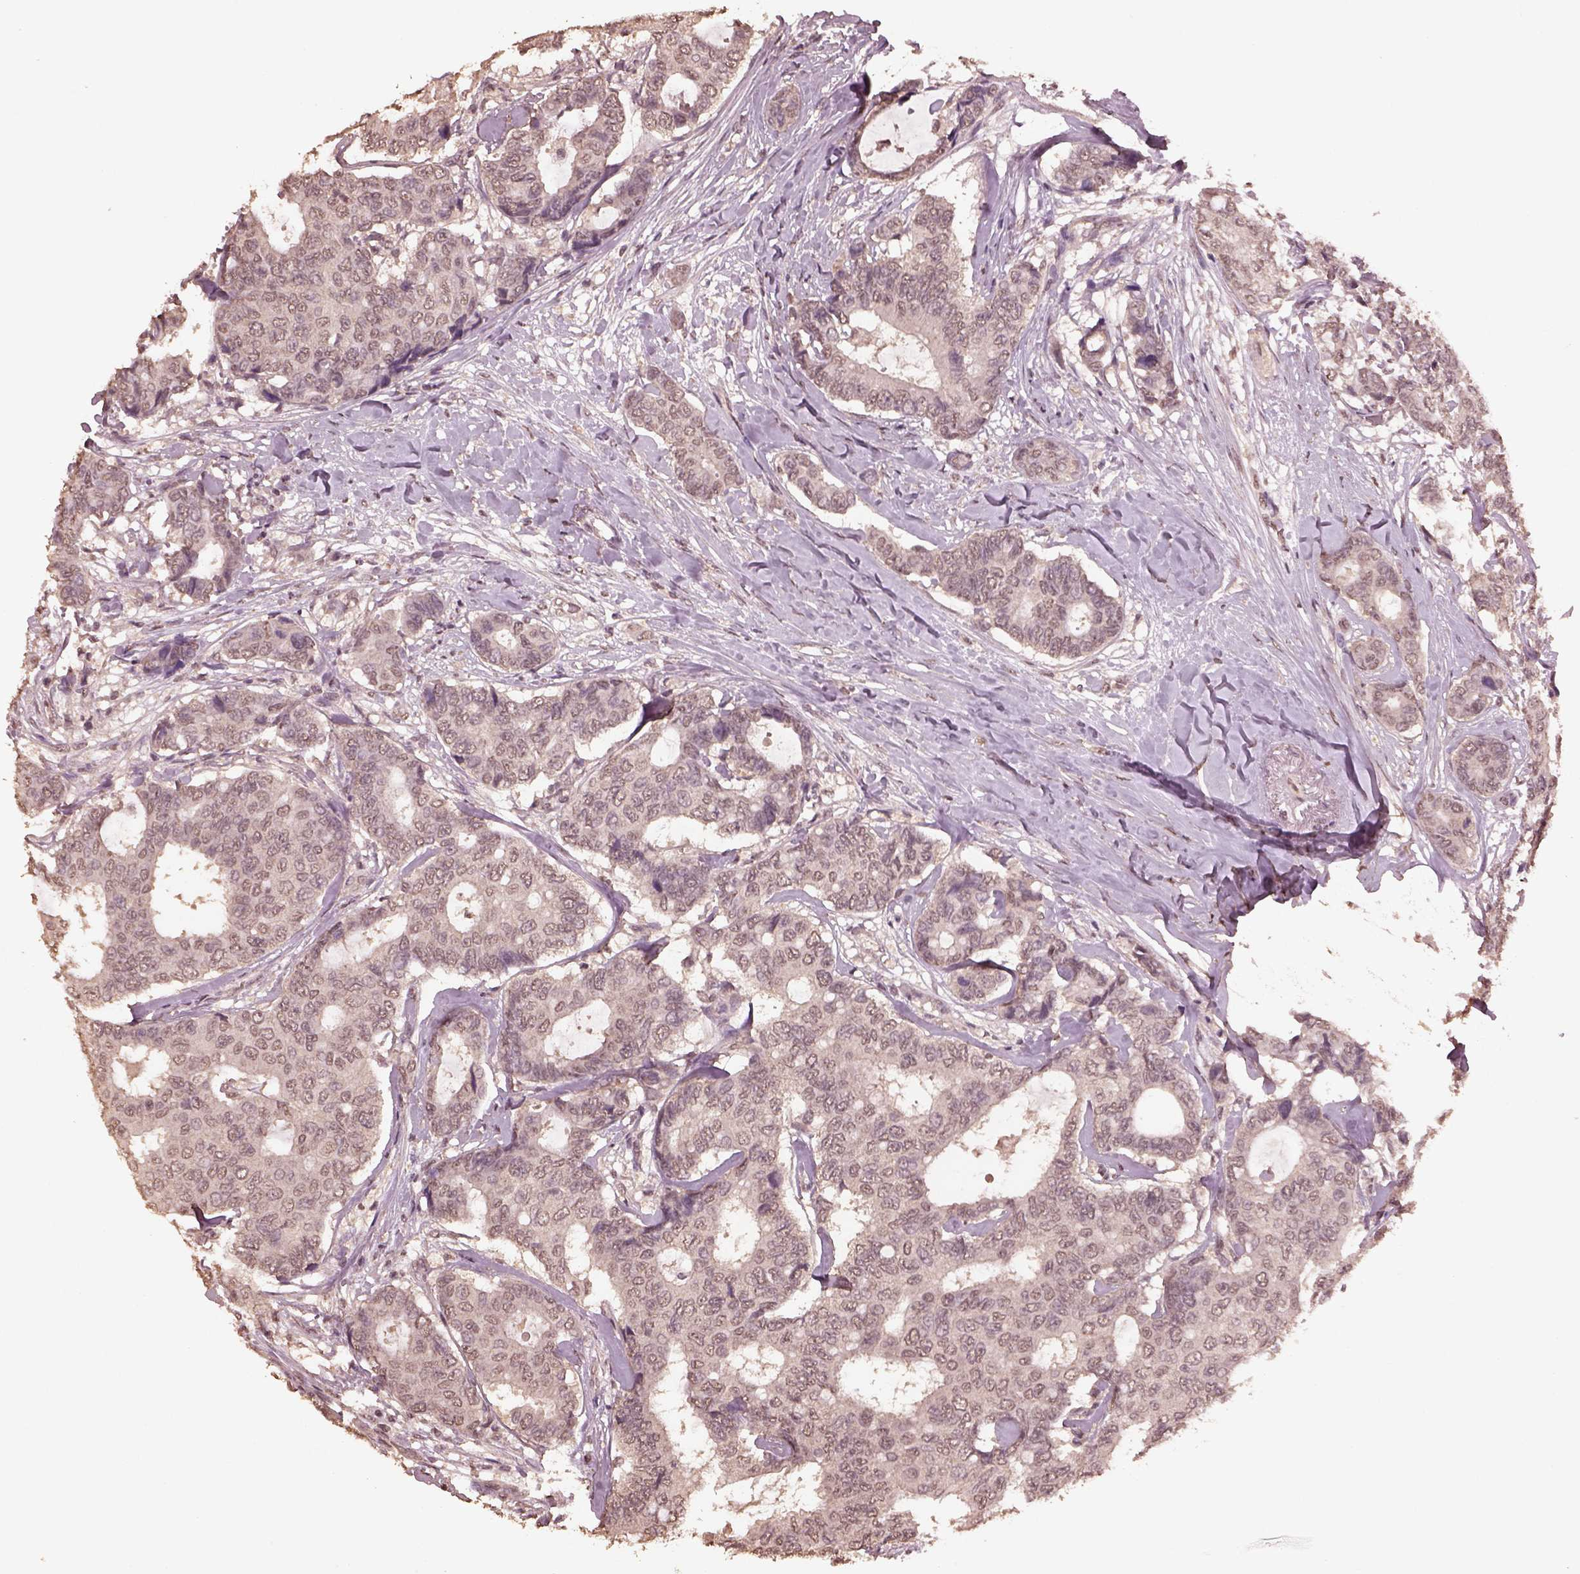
{"staining": {"intensity": "weak", "quantity": "<25%", "location": "nuclear"}, "tissue": "breast cancer", "cell_type": "Tumor cells", "image_type": "cancer", "snomed": [{"axis": "morphology", "description": "Duct carcinoma"}, {"axis": "topography", "description": "Breast"}], "caption": "Immunohistochemical staining of breast cancer (invasive ductal carcinoma) demonstrates no significant staining in tumor cells.", "gene": "CPT1C", "patient": {"sex": "female", "age": 75}}